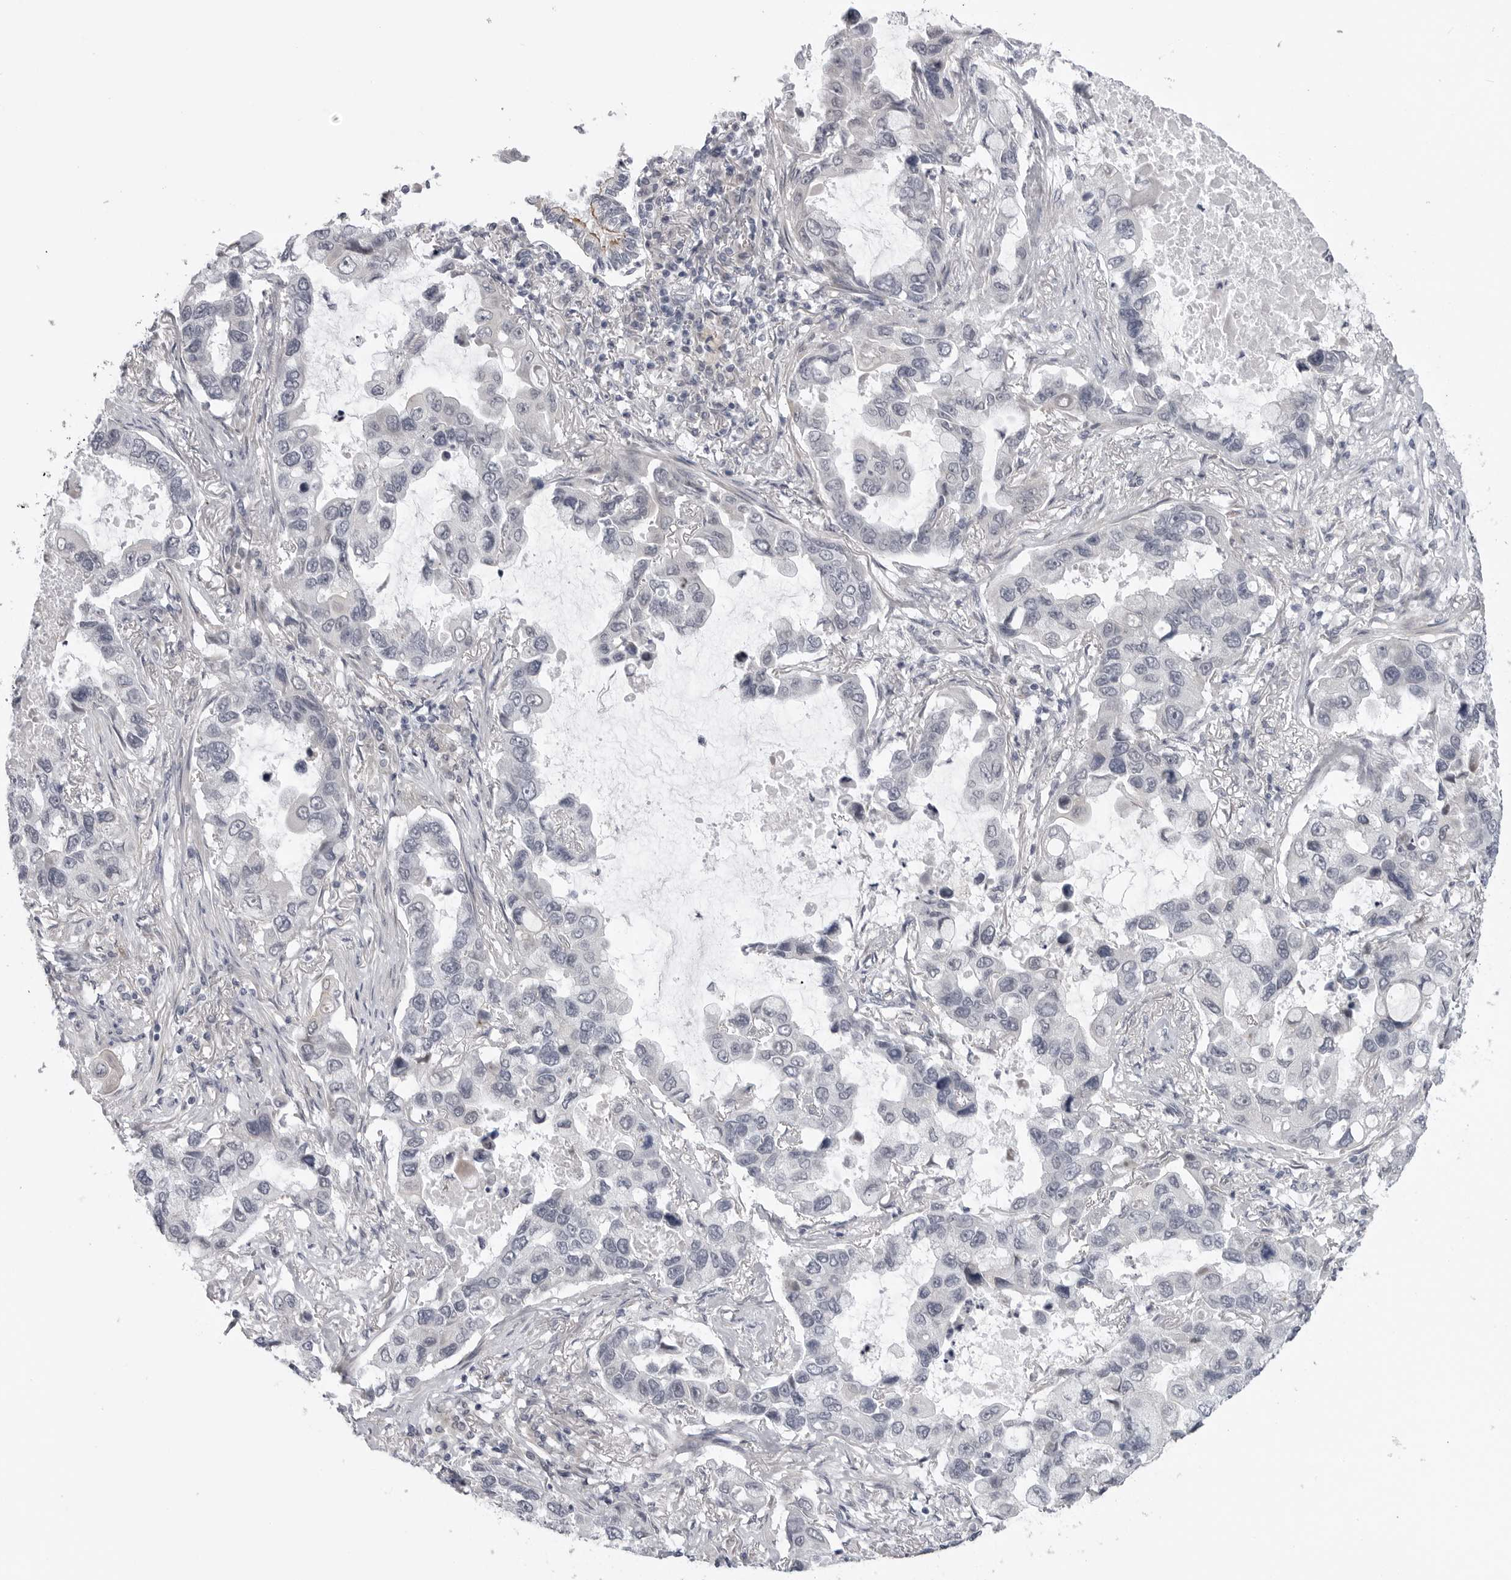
{"staining": {"intensity": "negative", "quantity": "none", "location": "none"}, "tissue": "lung cancer", "cell_type": "Tumor cells", "image_type": "cancer", "snomed": [{"axis": "morphology", "description": "Adenocarcinoma, NOS"}, {"axis": "topography", "description": "Lung"}], "caption": "A histopathology image of lung cancer stained for a protein reveals no brown staining in tumor cells.", "gene": "LRRC45", "patient": {"sex": "male", "age": 64}}